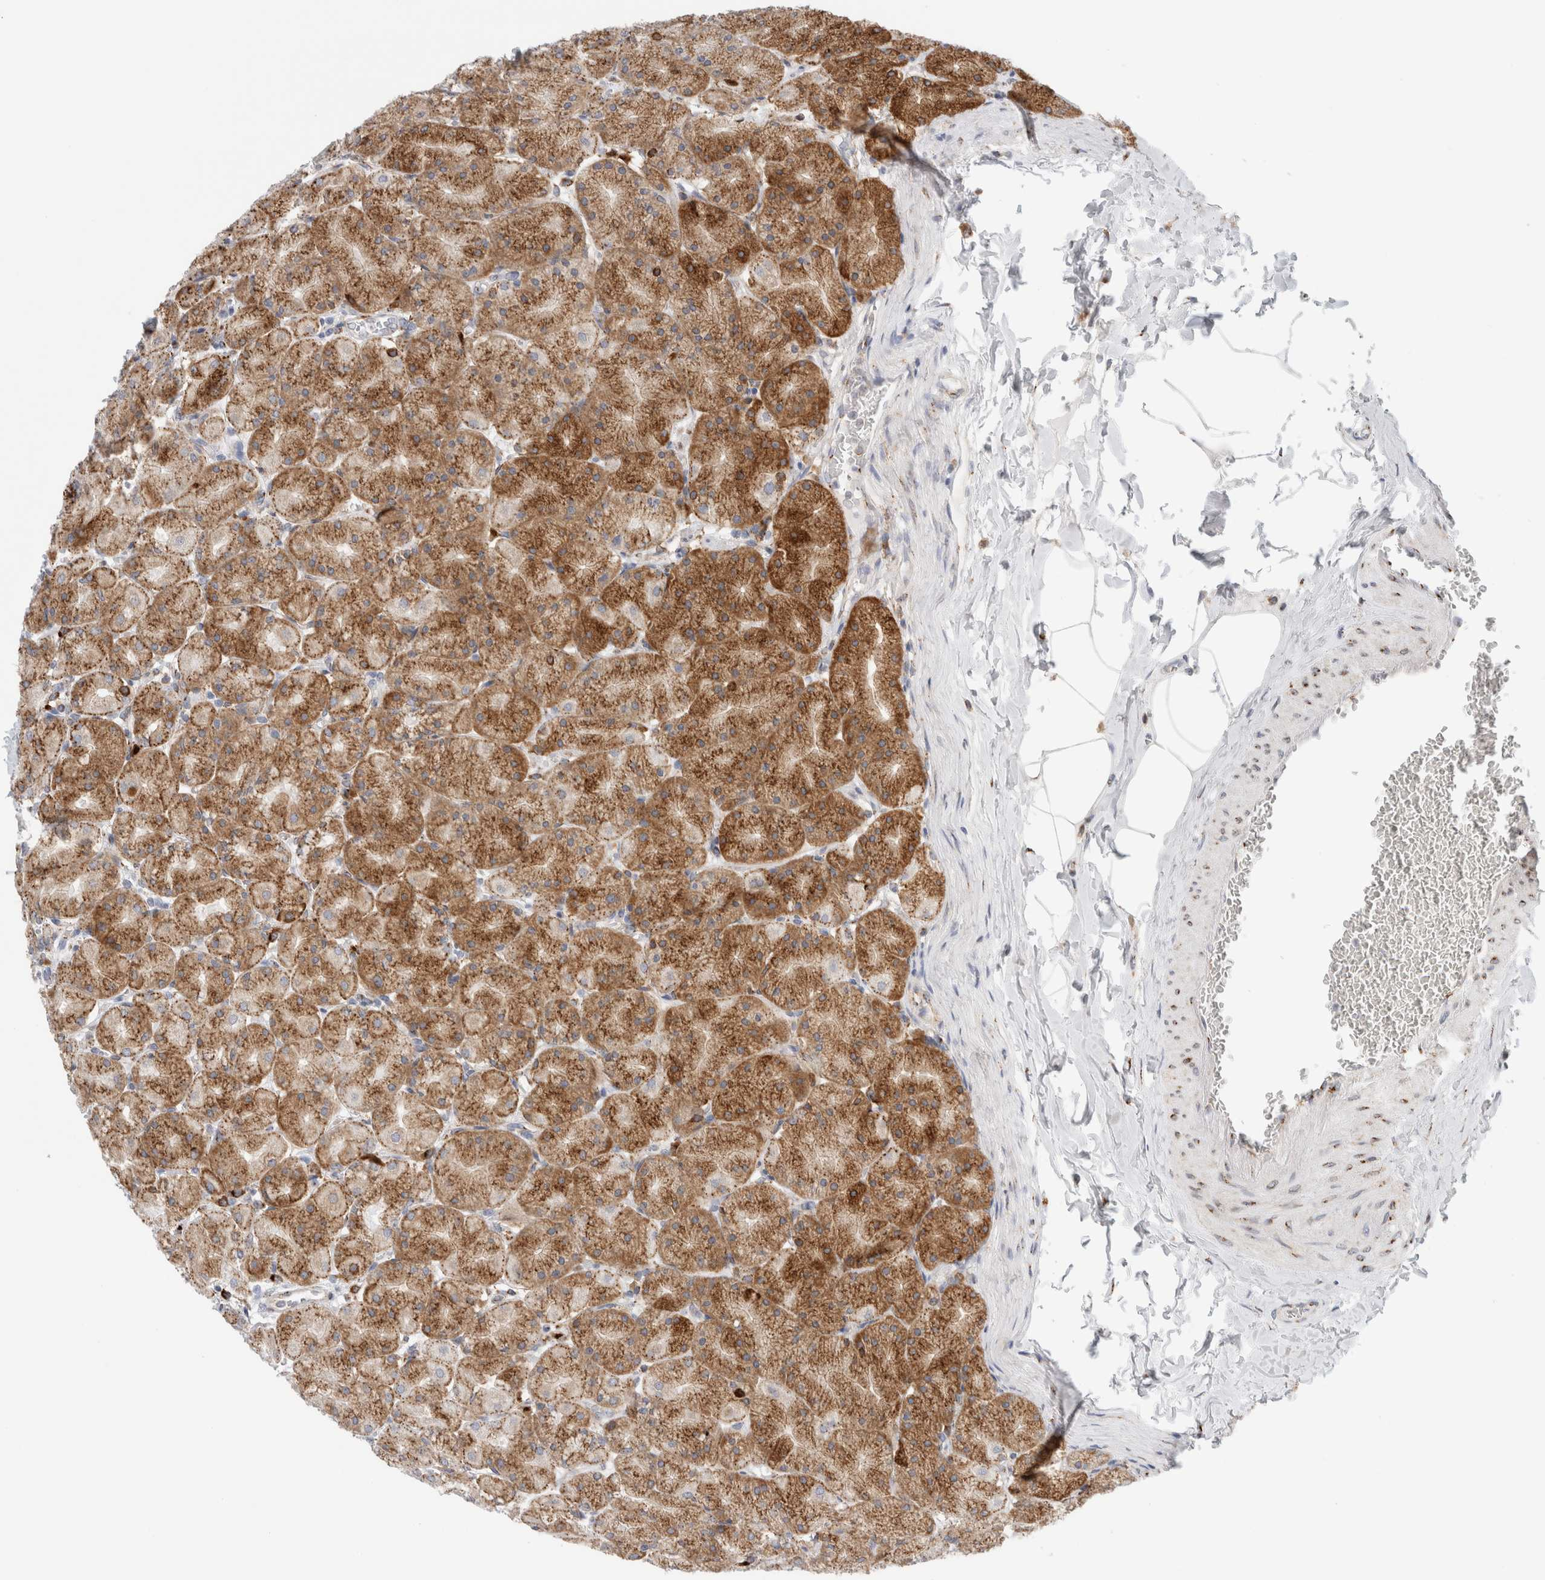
{"staining": {"intensity": "moderate", "quantity": ">75%", "location": "cytoplasmic/membranous"}, "tissue": "stomach", "cell_type": "Glandular cells", "image_type": "normal", "snomed": [{"axis": "morphology", "description": "Normal tissue, NOS"}, {"axis": "topography", "description": "Stomach, upper"}], "caption": "Glandular cells demonstrate moderate cytoplasmic/membranous staining in about >75% of cells in unremarkable stomach.", "gene": "MCFD2", "patient": {"sex": "female", "age": 56}}